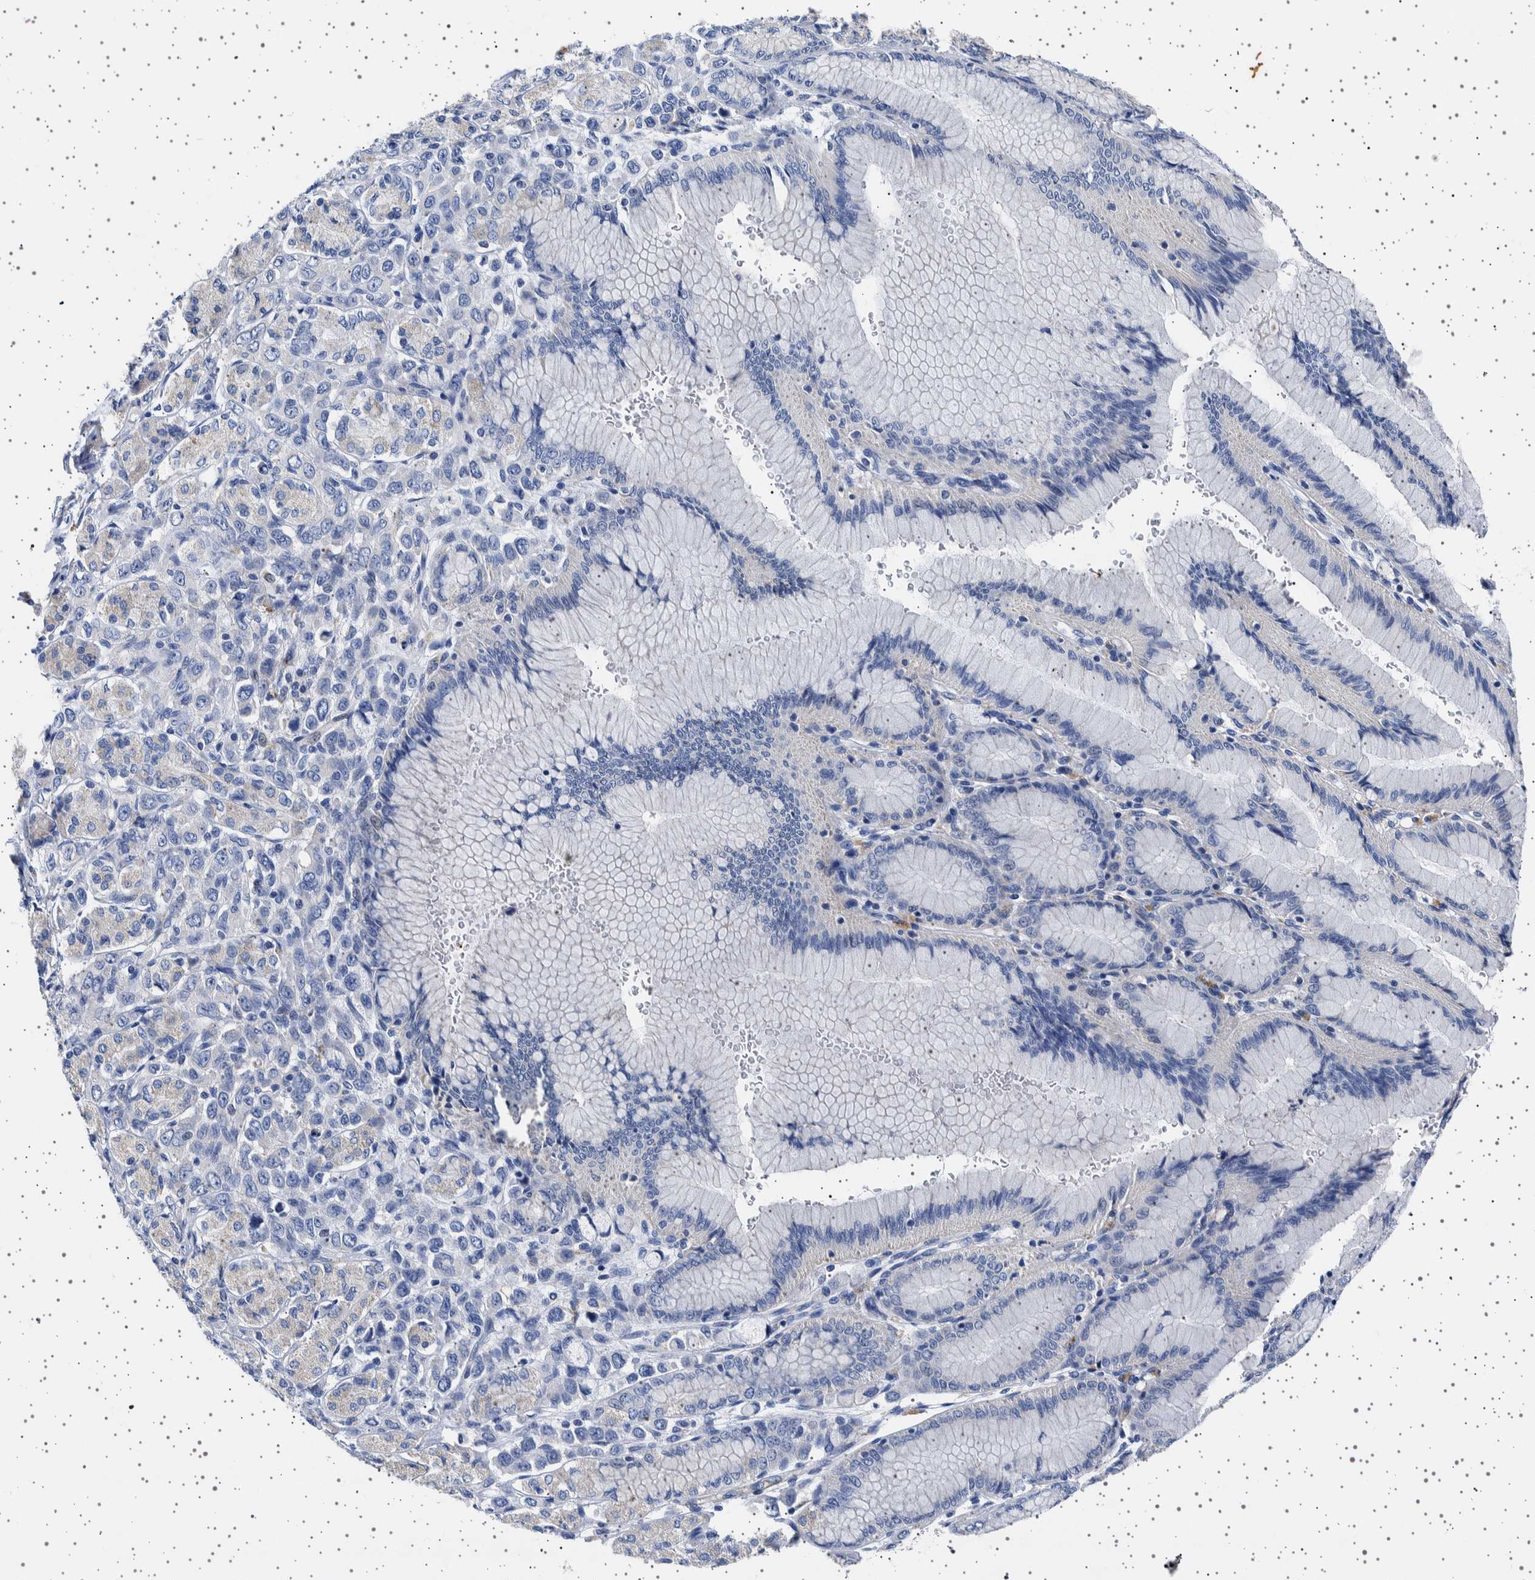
{"staining": {"intensity": "negative", "quantity": "none", "location": "none"}, "tissue": "stomach cancer", "cell_type": "Tumor cells", "image_type": "cancer", "snomed": [{"axis": "morphology", "description": "Adenocarcinoma, NOS"}, {"axis": "topography", "description": "Stomach"}], "caption": "An immunohistochemistry (IHC) histopathology image of stomach cancer (adenocarcinoma) is shown. There is no staining in tumor cells of stomach cancer (adenocarcinoma).", "gene": "SEPTIN4", "patient": {"sex": "female", "age": 65}}